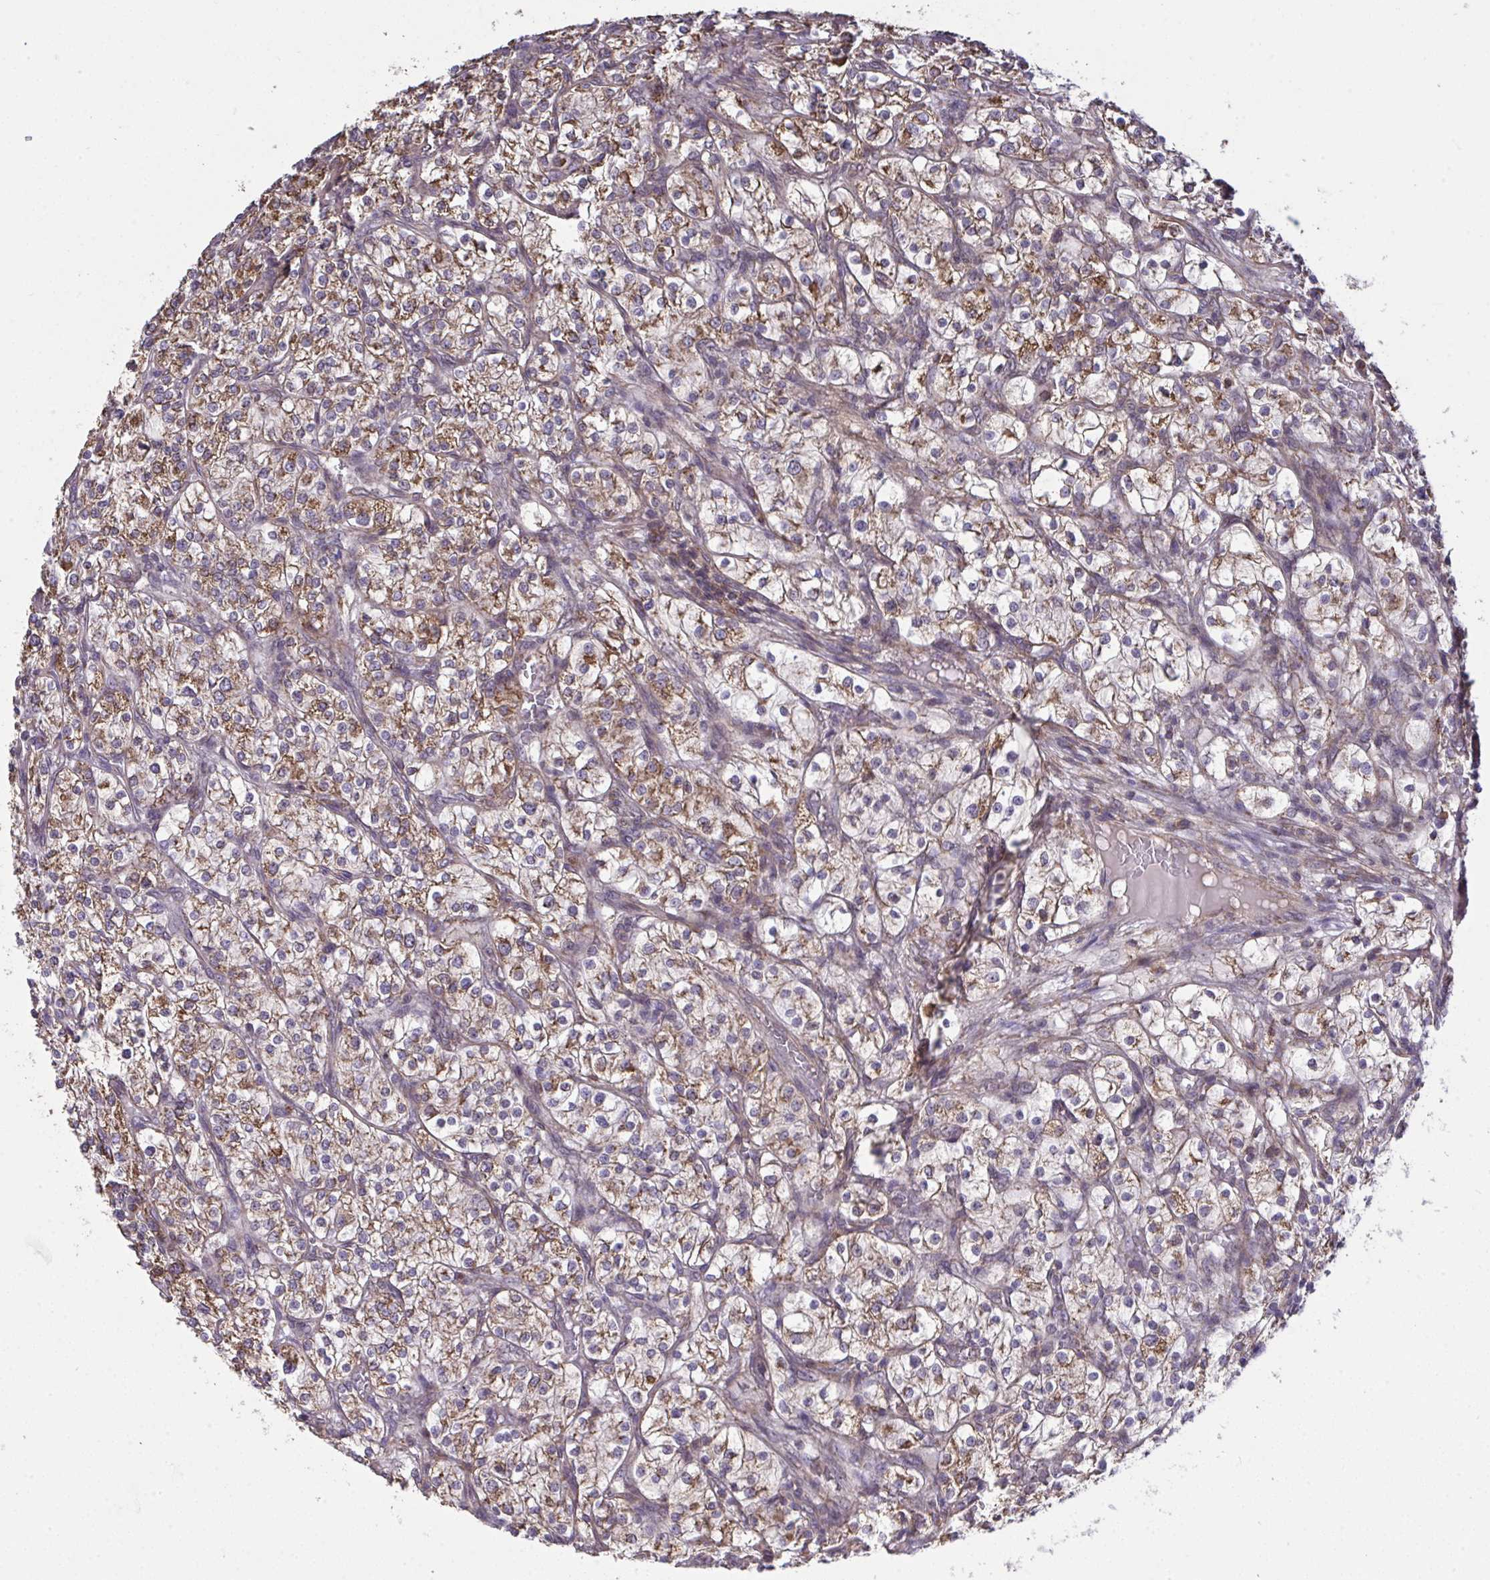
{"staining": {"intensity": "moderate", "quantity": ">75%", "location": "cytoplasmic/membranous"}, "tissue": "renal cancer", "cell_type": "Tumor cells", "image_type": "cancer", "snomed": [{"axis": "morphology", "description": "Adenocarcinoma, NOS"}, {"axis": "topography", "description": "Kidney"}], "caption": "IHC (DAB (3,3'-diaminobenzidine)) staining of adenocarcinoma (renal) demonstrates moderate cytoplasmic/membranous protein staining in about >75% of tumor cells.", "gene": "PPM1H", "patient": {"sex": "male", "age": 80}}